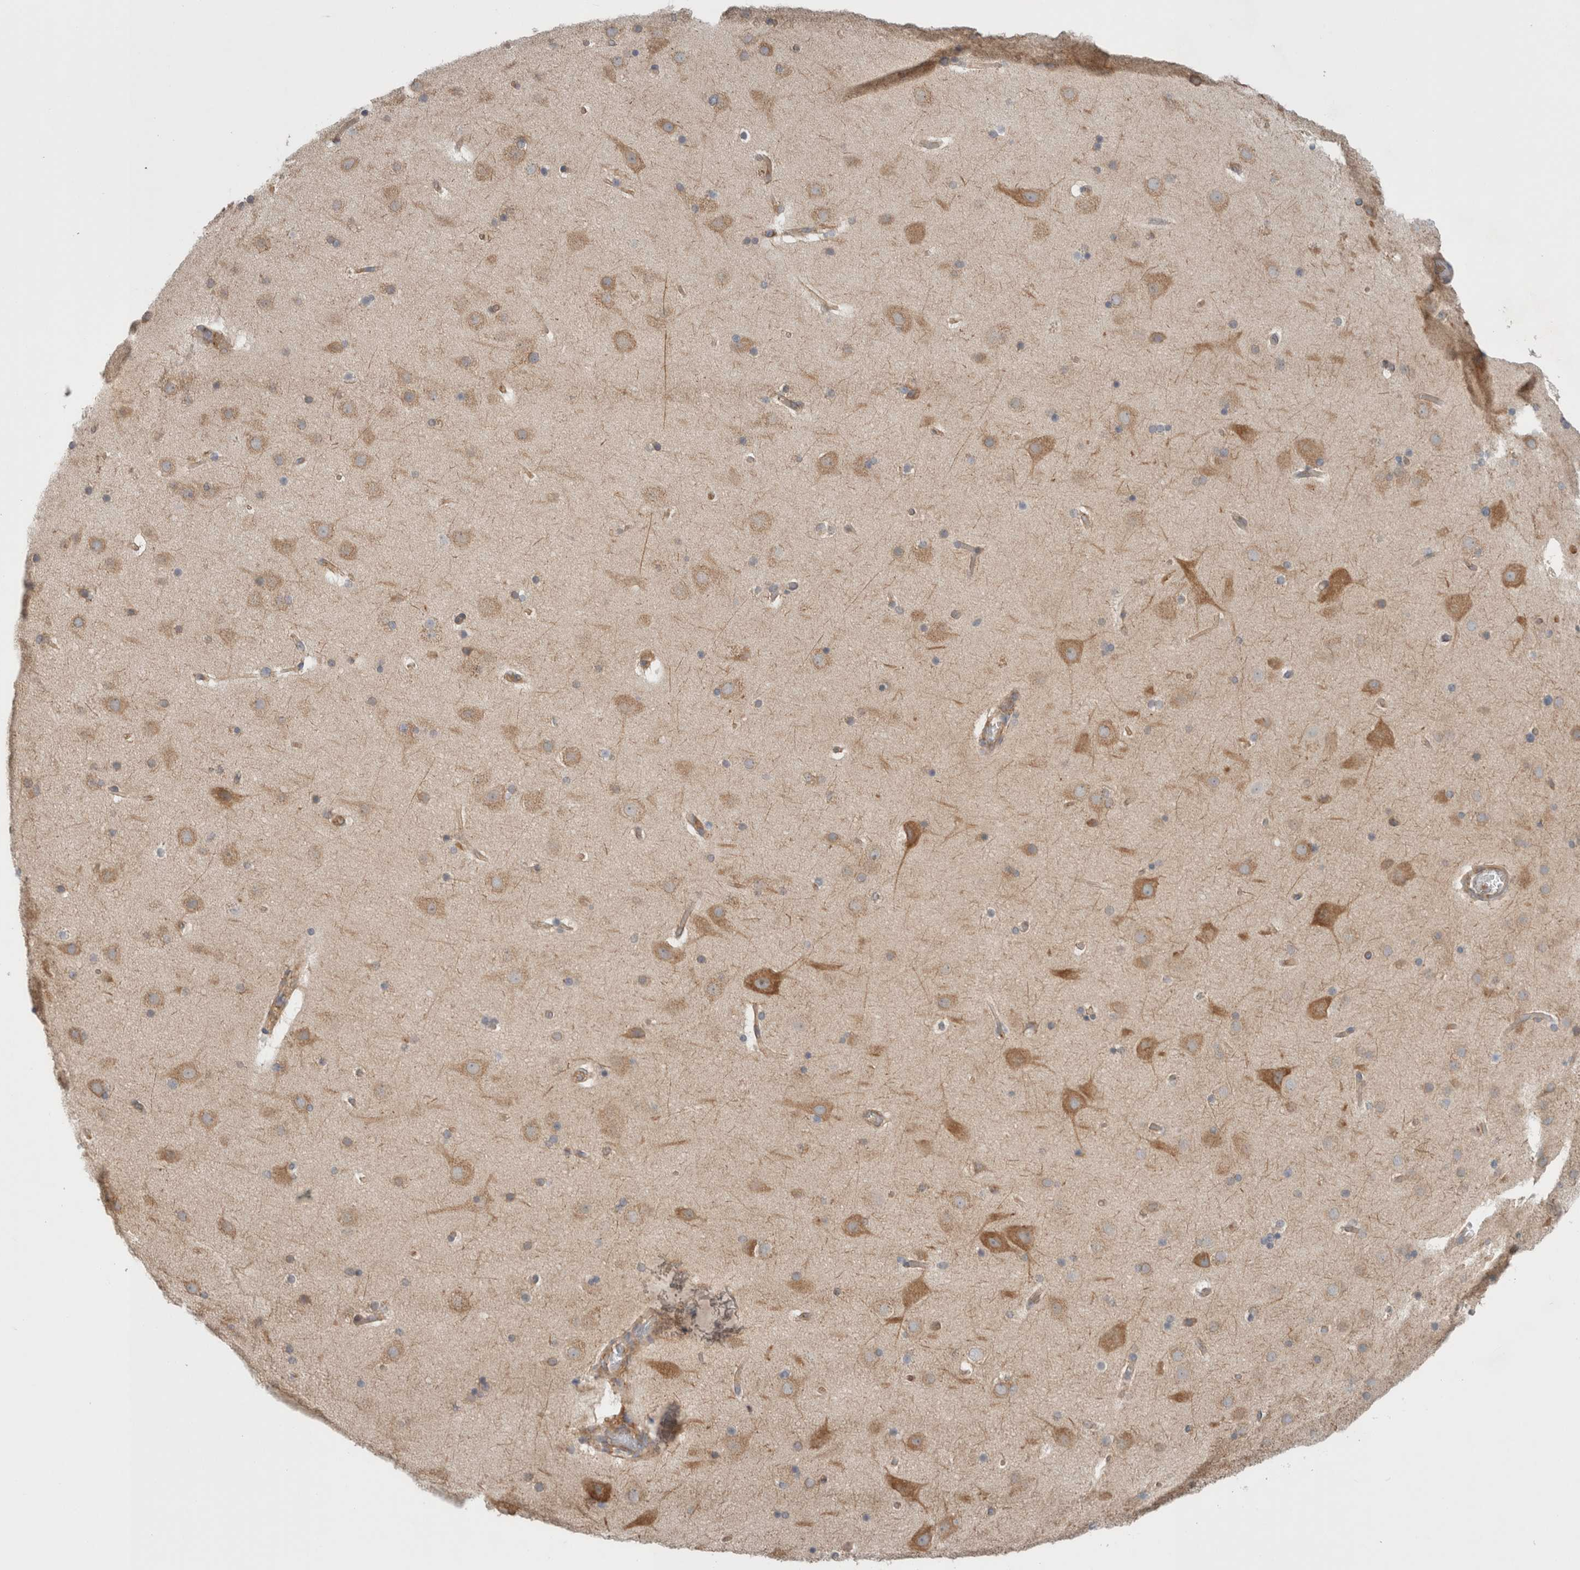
{"staining": {"intensity": "weak", "quantity": ">75%", "location": "cytoplasmic/membranous"}, "tissue": "cerebral cortex", "cell_type": "Endothelial cells", "image_type": "normal", "snomed": [{"axis": "morphology", "description": "Normal tissue, NOS"}, {"axis": "topography", "description": "Cerebral cortex"}], "caption": "Weak cytoplasmic/membranous staining is seen in approximately >75% of endothelial cells in normal cerebral cortex. The staining is performed using DAB (3,3'-diaminobenzidine) brown chromogen to label protein expression. The nuclei are counter-stained blue using hematoxylin.", "gene": "RASAL2", "patient": {"sex": "male", "age": 57}}